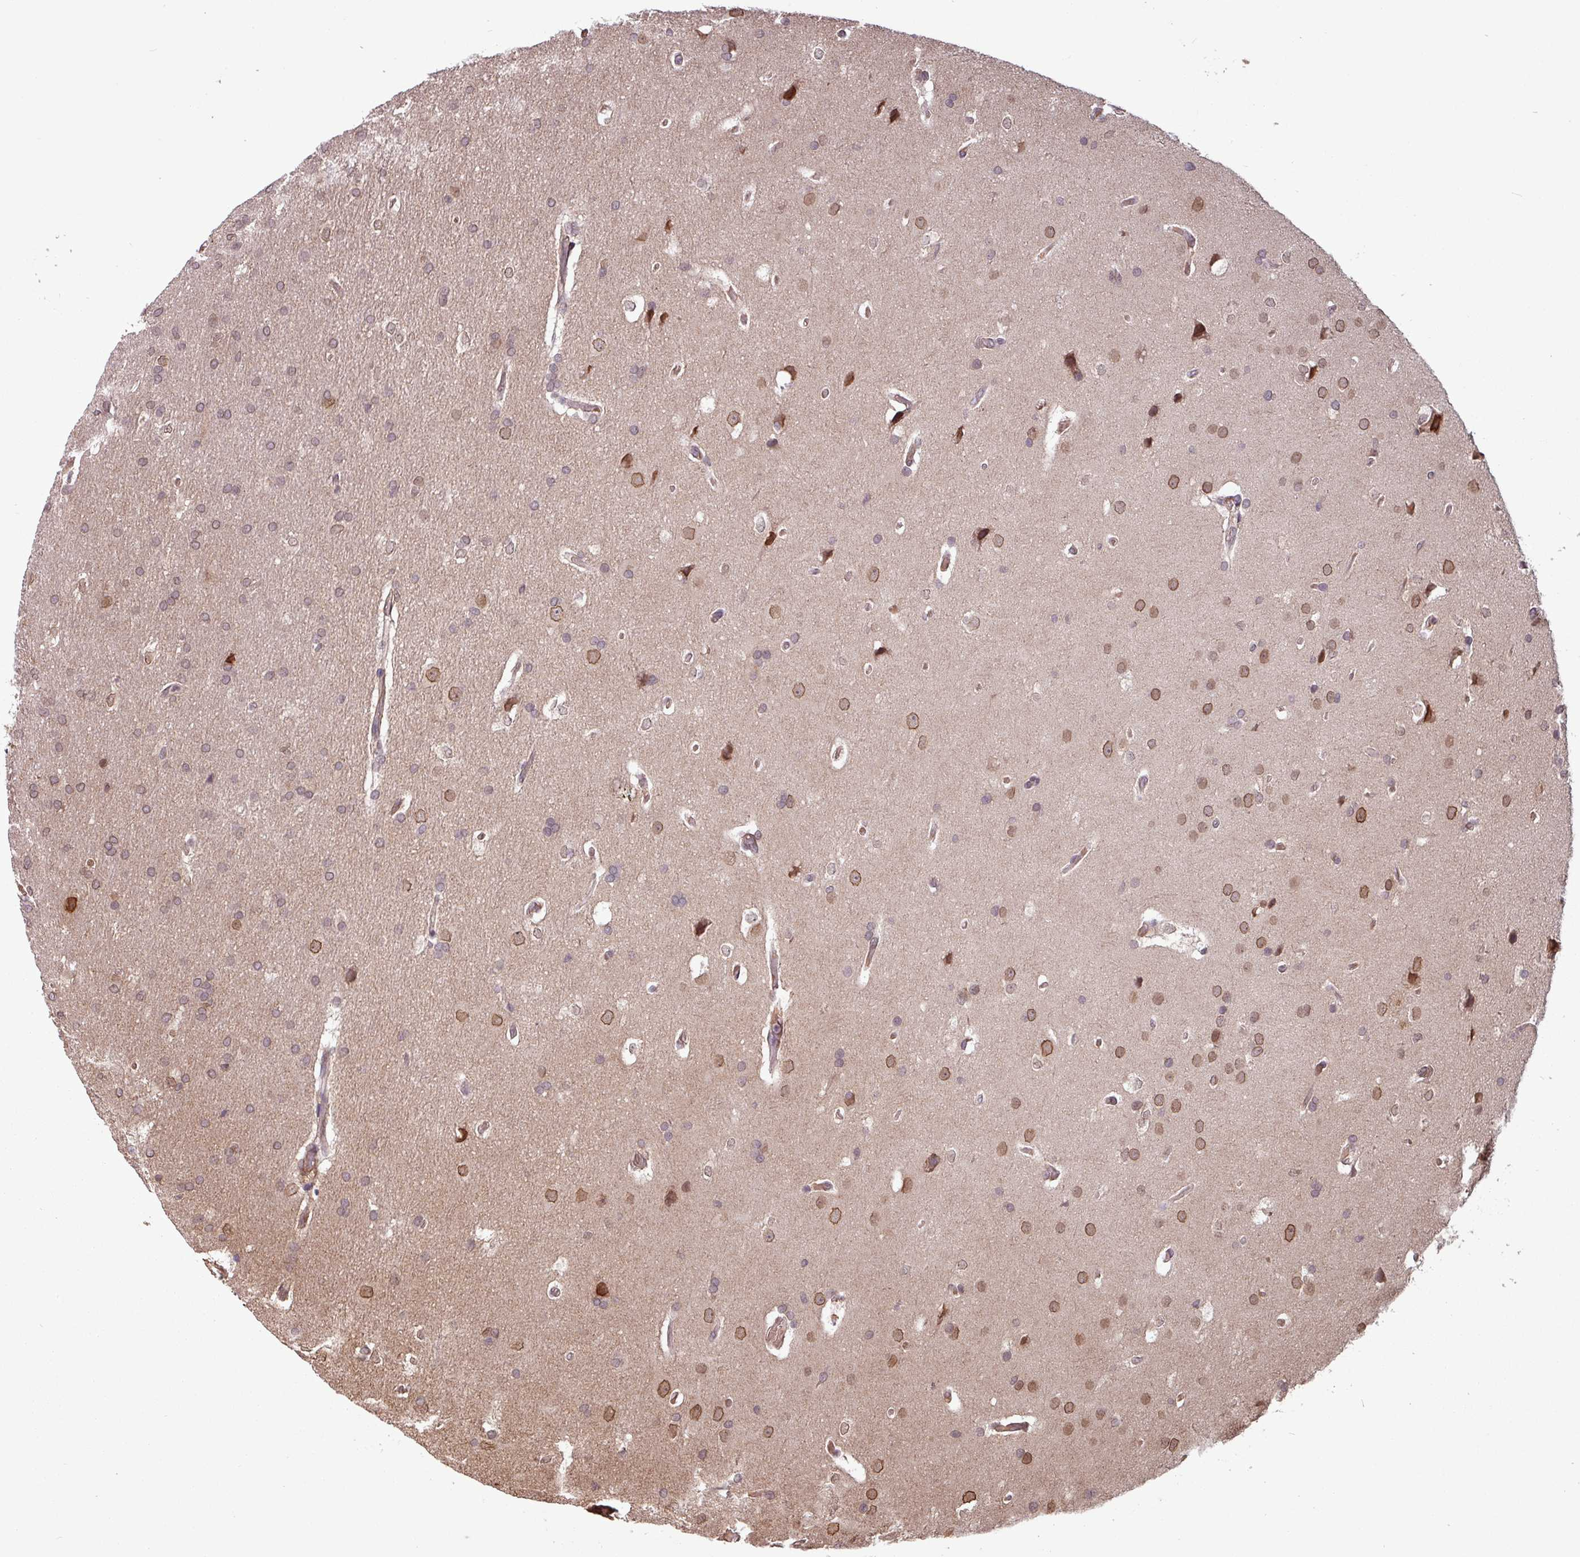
{"staining": {"intensity": "moderate", "quantity": "<25%", "location": "cytoplasmic/membranous,nuclear"}, "tissue": "glioma", "cell_type": "Tumor cells", "image_type": "cancer", "snomed": [{"axis": "morphology", "description": "Glioma, malignant, High grade"}, {"axis": "topography", "description": "Brain"}], "caption": "Immunohistochemical staining of malignant glioma (high-grade) exhibits low levels of moderate cytoplasmic/membranous and nuclear protein staining in about <25% of tumor cells.", "gene": "RBM4B", "patient": {"sex": "male", "age": 56}}